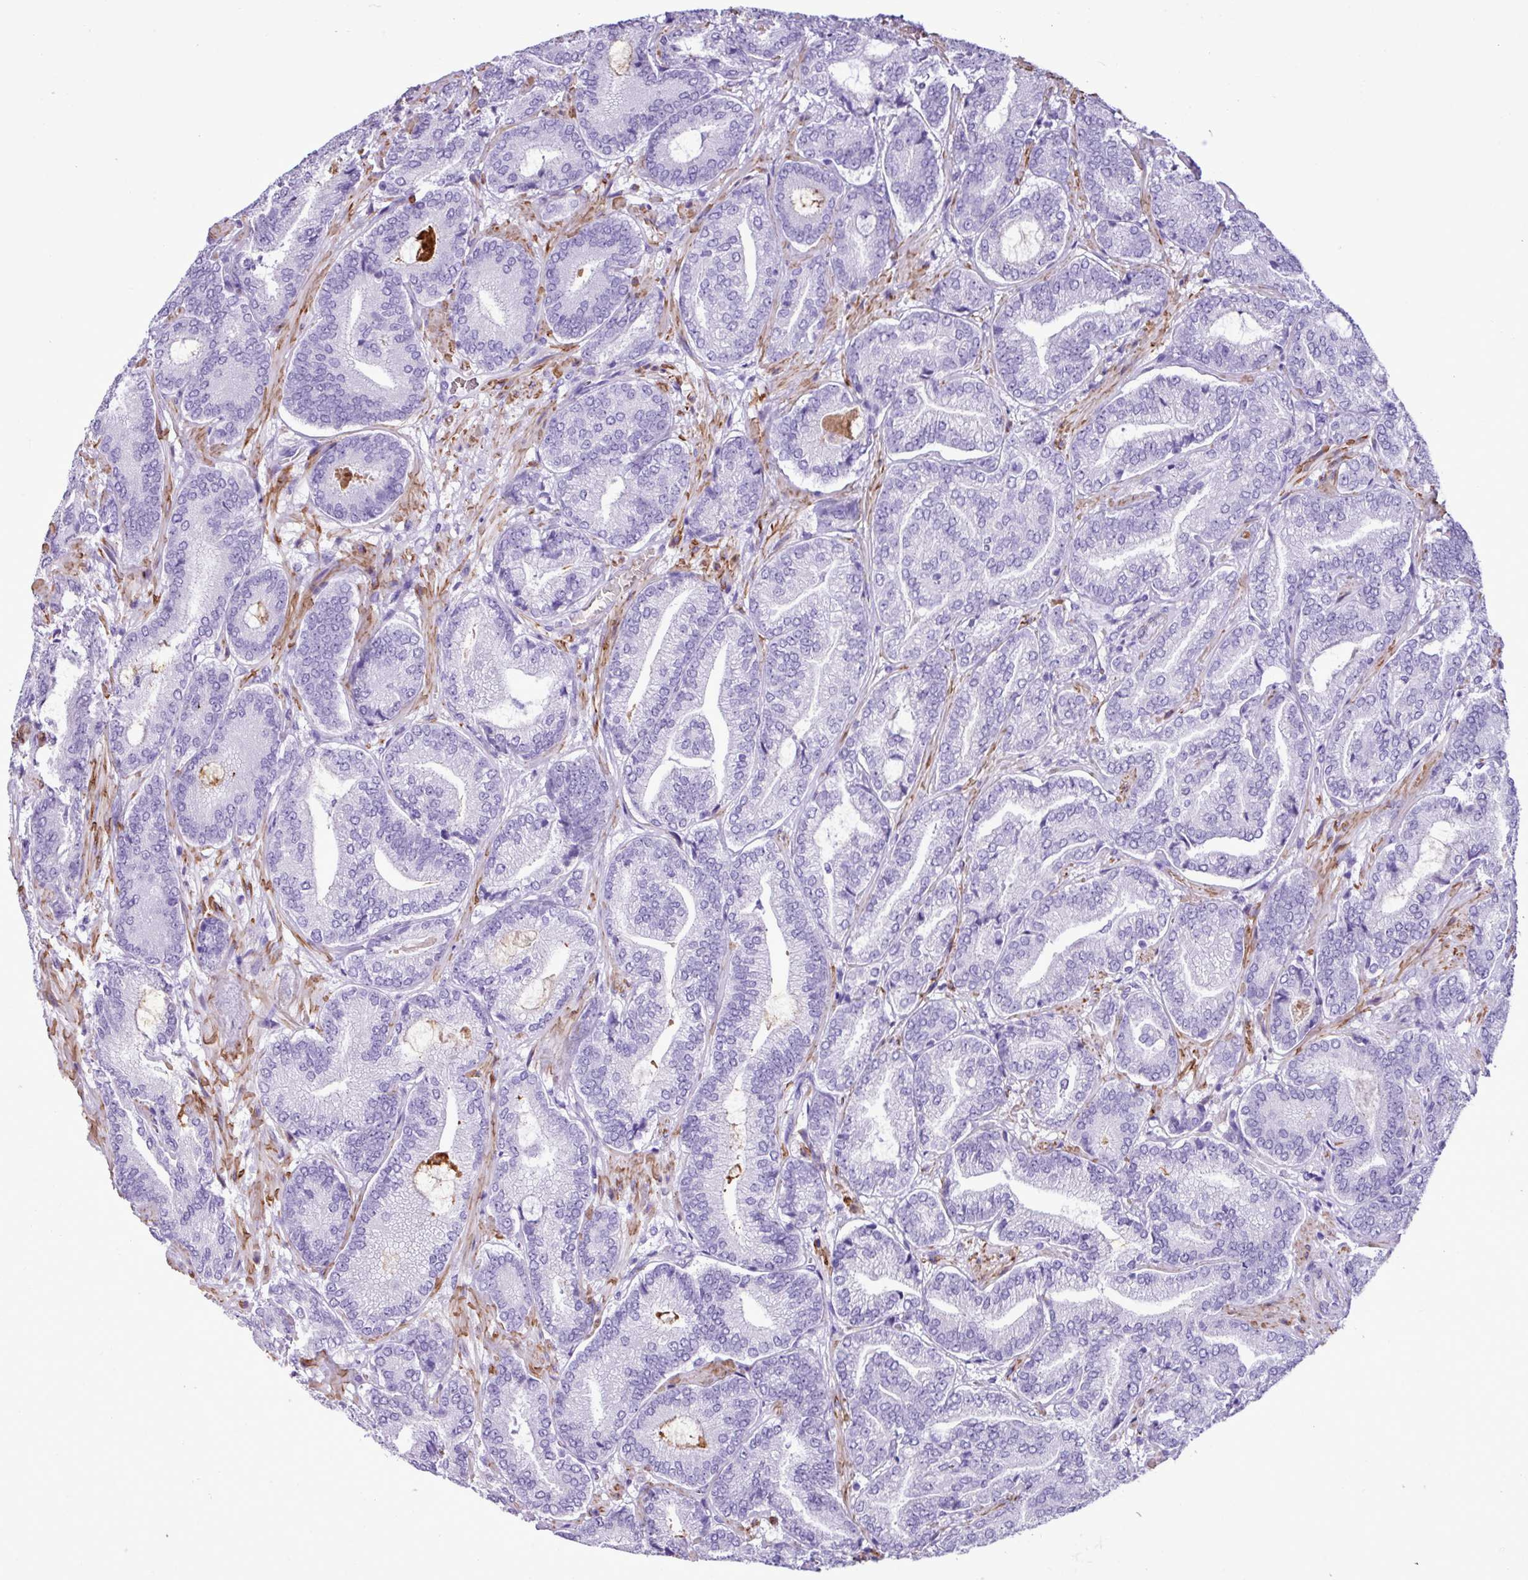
{"staining": {"intensity": "negative", "quantity": "none", "location": "none"}, "tissue": "prostate cancer", "cell_type": "Tumor cells", "image_type": "cancer", "snomed": [{"axis": "morphology", "description": "Adenocarcinoma, Low grade"}, {"axis": "topography", "description": "Prostate and seminal vesicle, NOS"}], "caption": "Adenocarcinoma (low-grade) (prostate) was stained to show a protein in brown. There is no significant staining in tumor cells.", "gene": "ZSCAN5A", "patient": {"sex": "male", "age": 61}}